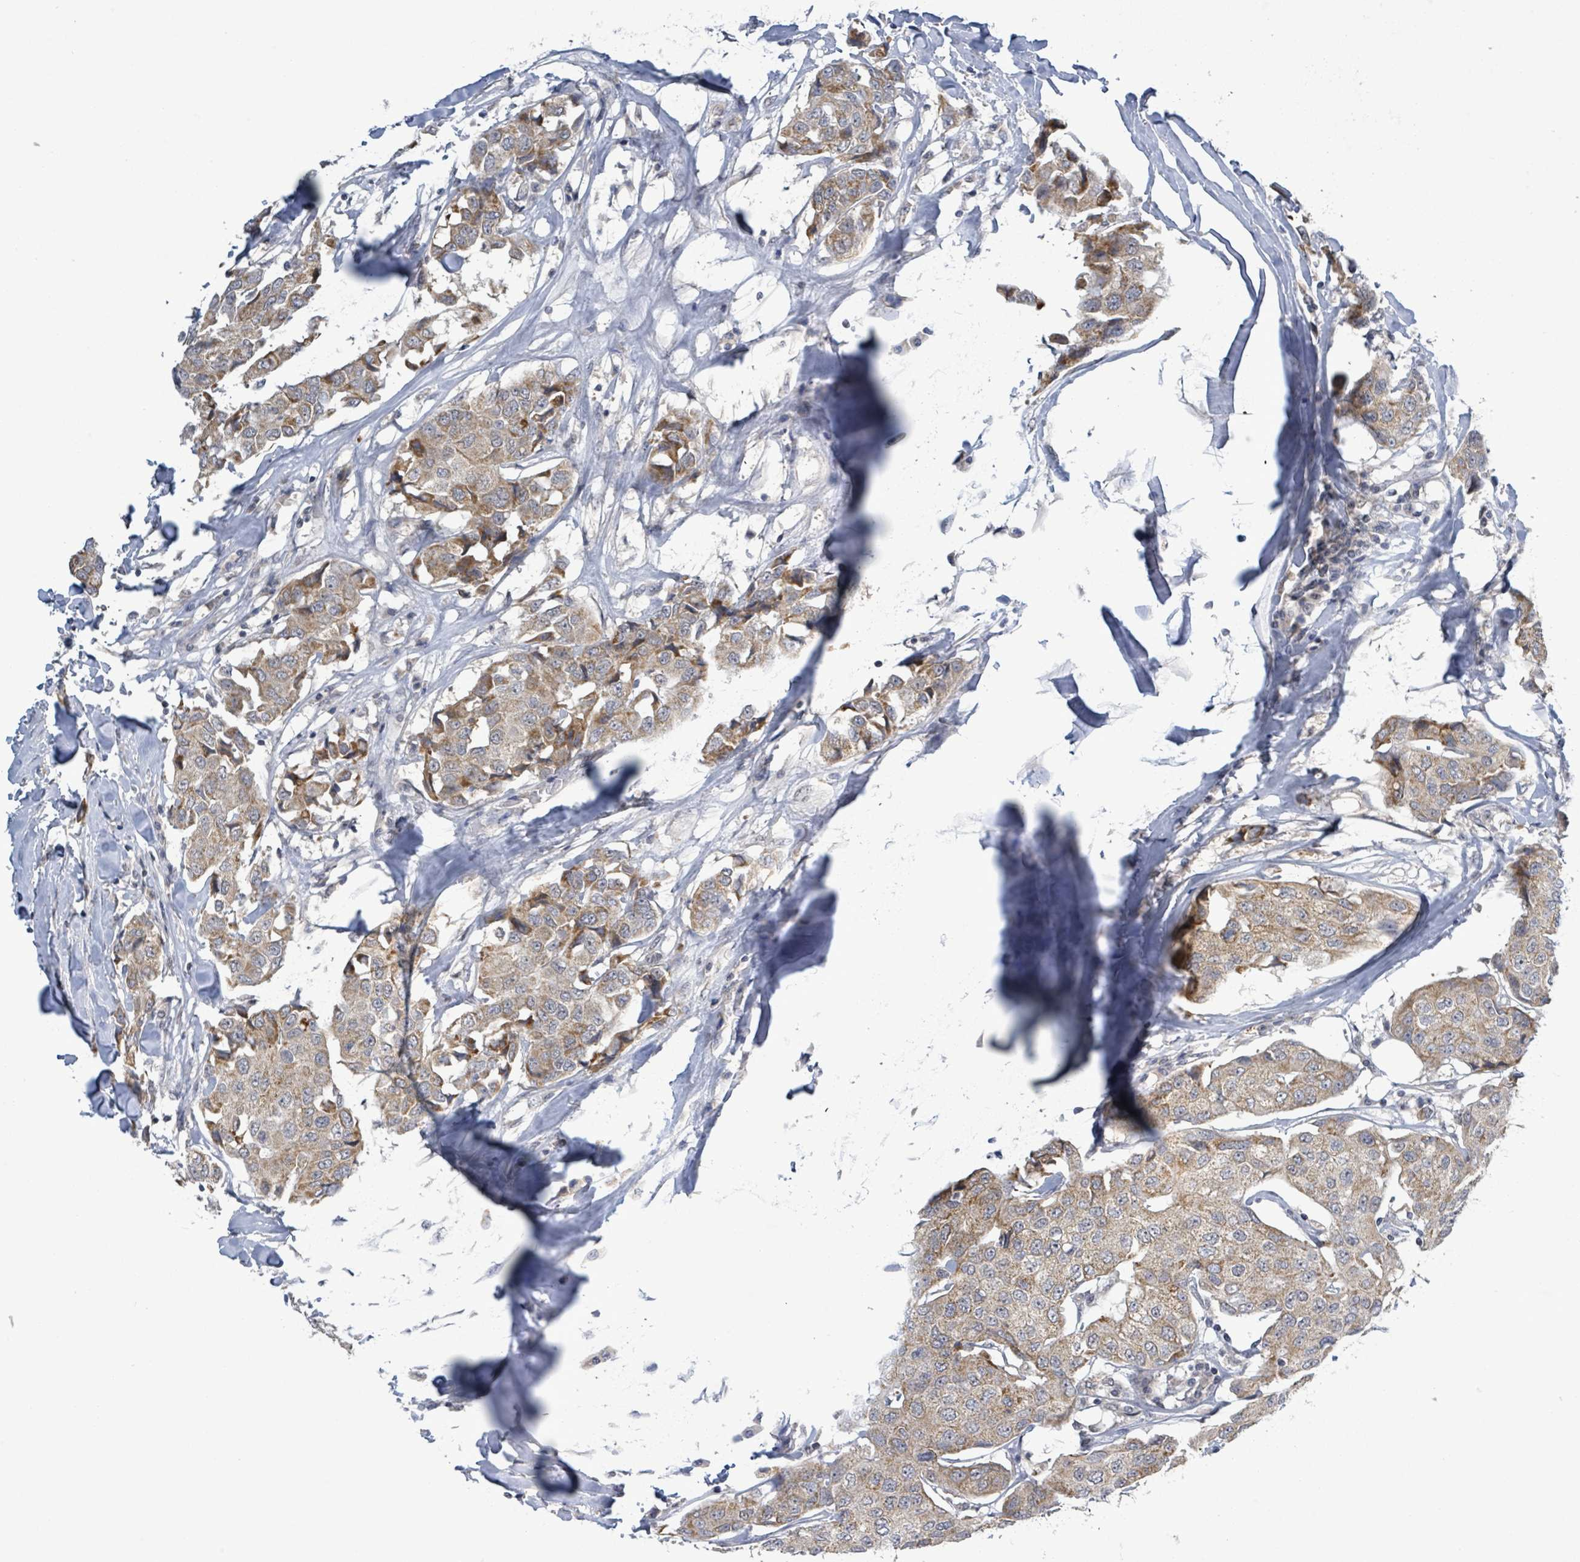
{"staining": {"intensity": "moderate", "quantity": "25%-75%", "location": "cytoplasmic/membranous"}, "tissue": "breast cancer", "cell_type": "Tumor cells", "image_type": "cancer", "snomed": [{"axis": "morphology", "description": "Duct carcinoma"}, {"axis": "topography", "description": "Breast"}], "caption": "A brown stain highlights moderate cytoplasmic/membranous positivity of a protein in intraductal carcinoma (breast) tumor cells.", "gene": "COQ10B", "patient": {"sex": "female", "age": 80}}